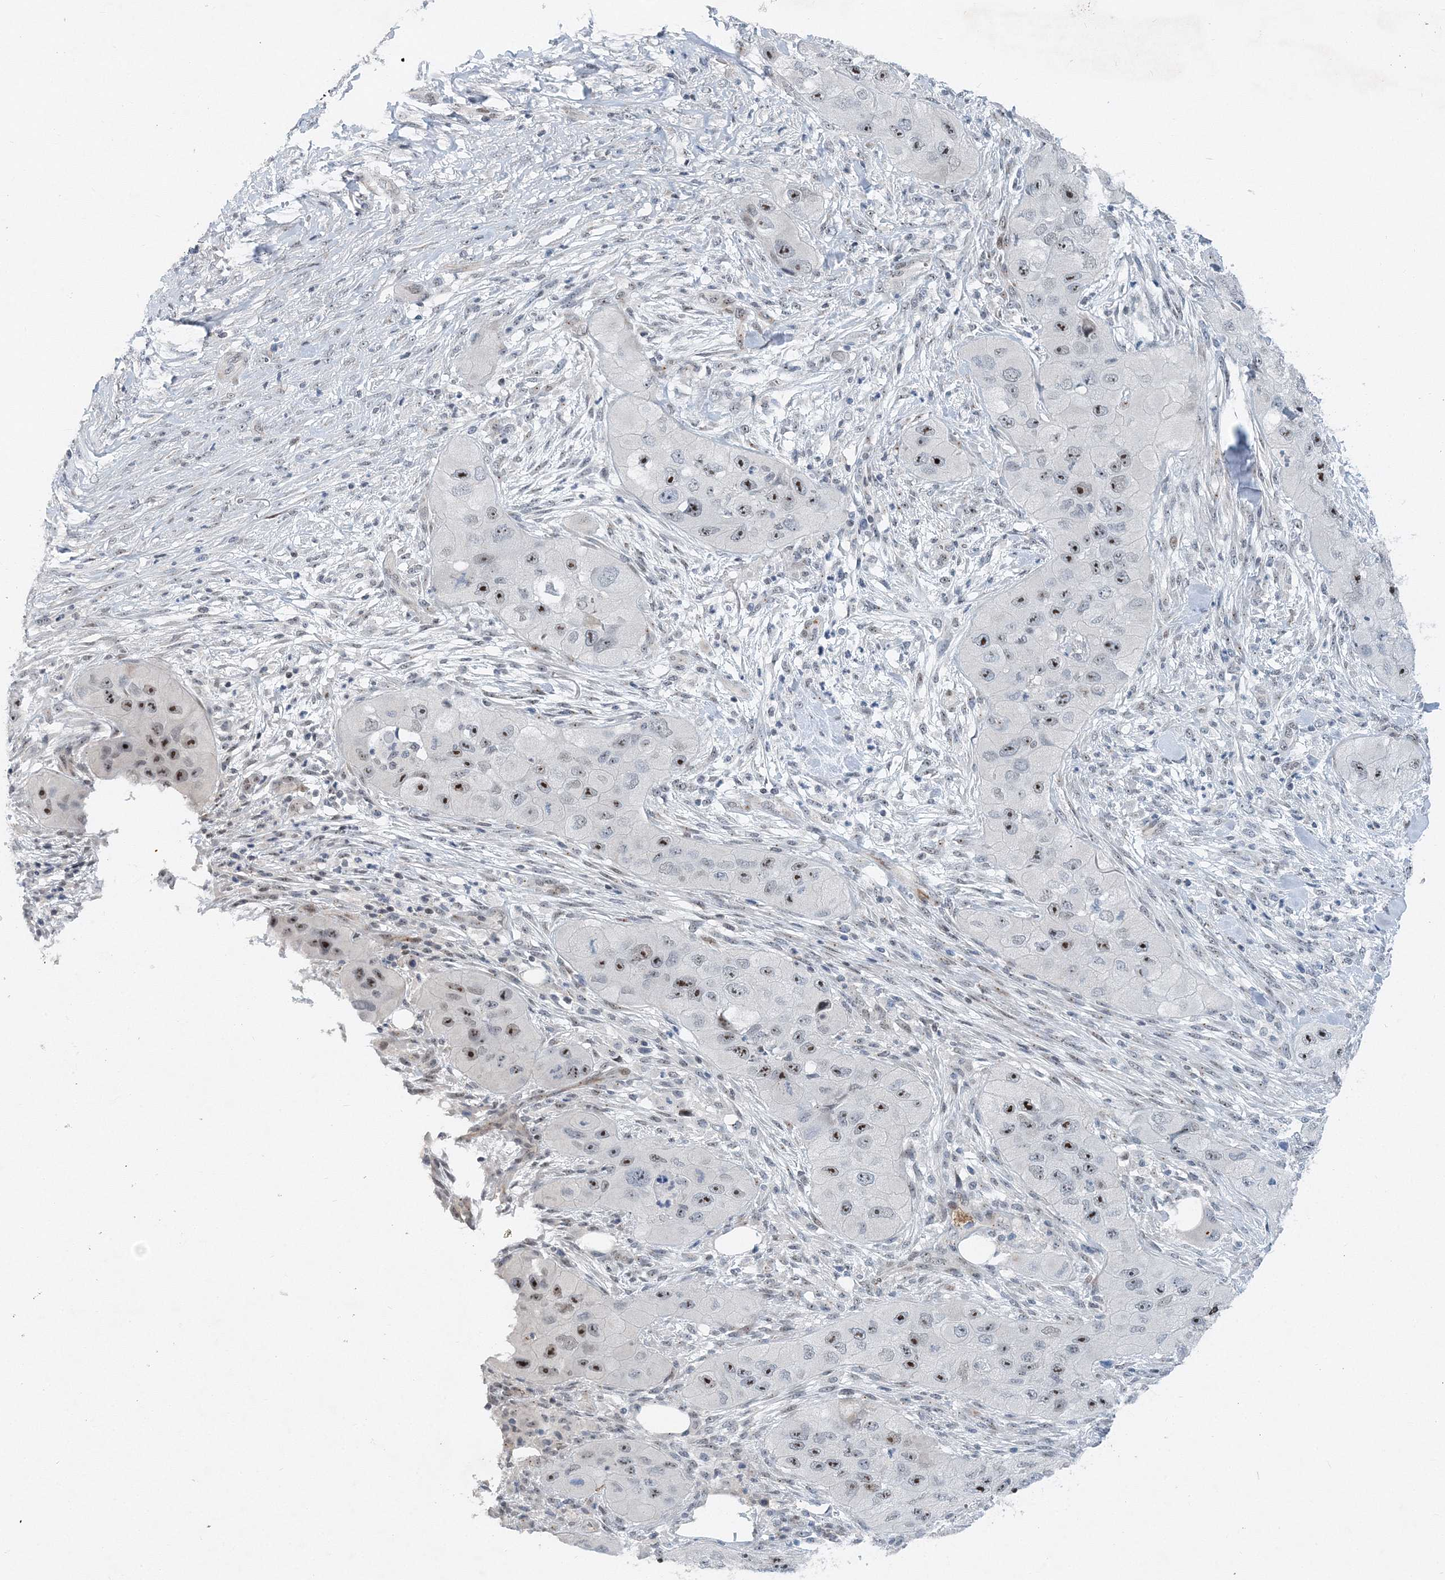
{"staining": {"intensity": "strong", "quantity": "25%-75%", "location": "nuclear"}, "tissue": "skin cancer", "cell_type": "Tumor cells", "image_type": "cancer", "snomed": [{"axis": "morphology", "description": "Squamous cell carcinoma, NOS"}, {"axis": "topography", "description": "Skin"}, {"axis": "topography", "description": "Subcutis"}], "caption": "This is an image of IHC staining of skin squamous cell carcinoma, which shows strong expression in the nuclear of tumor cells.", "gene": "UIMC1", "patient": {"sex": "male", "age": 73}}